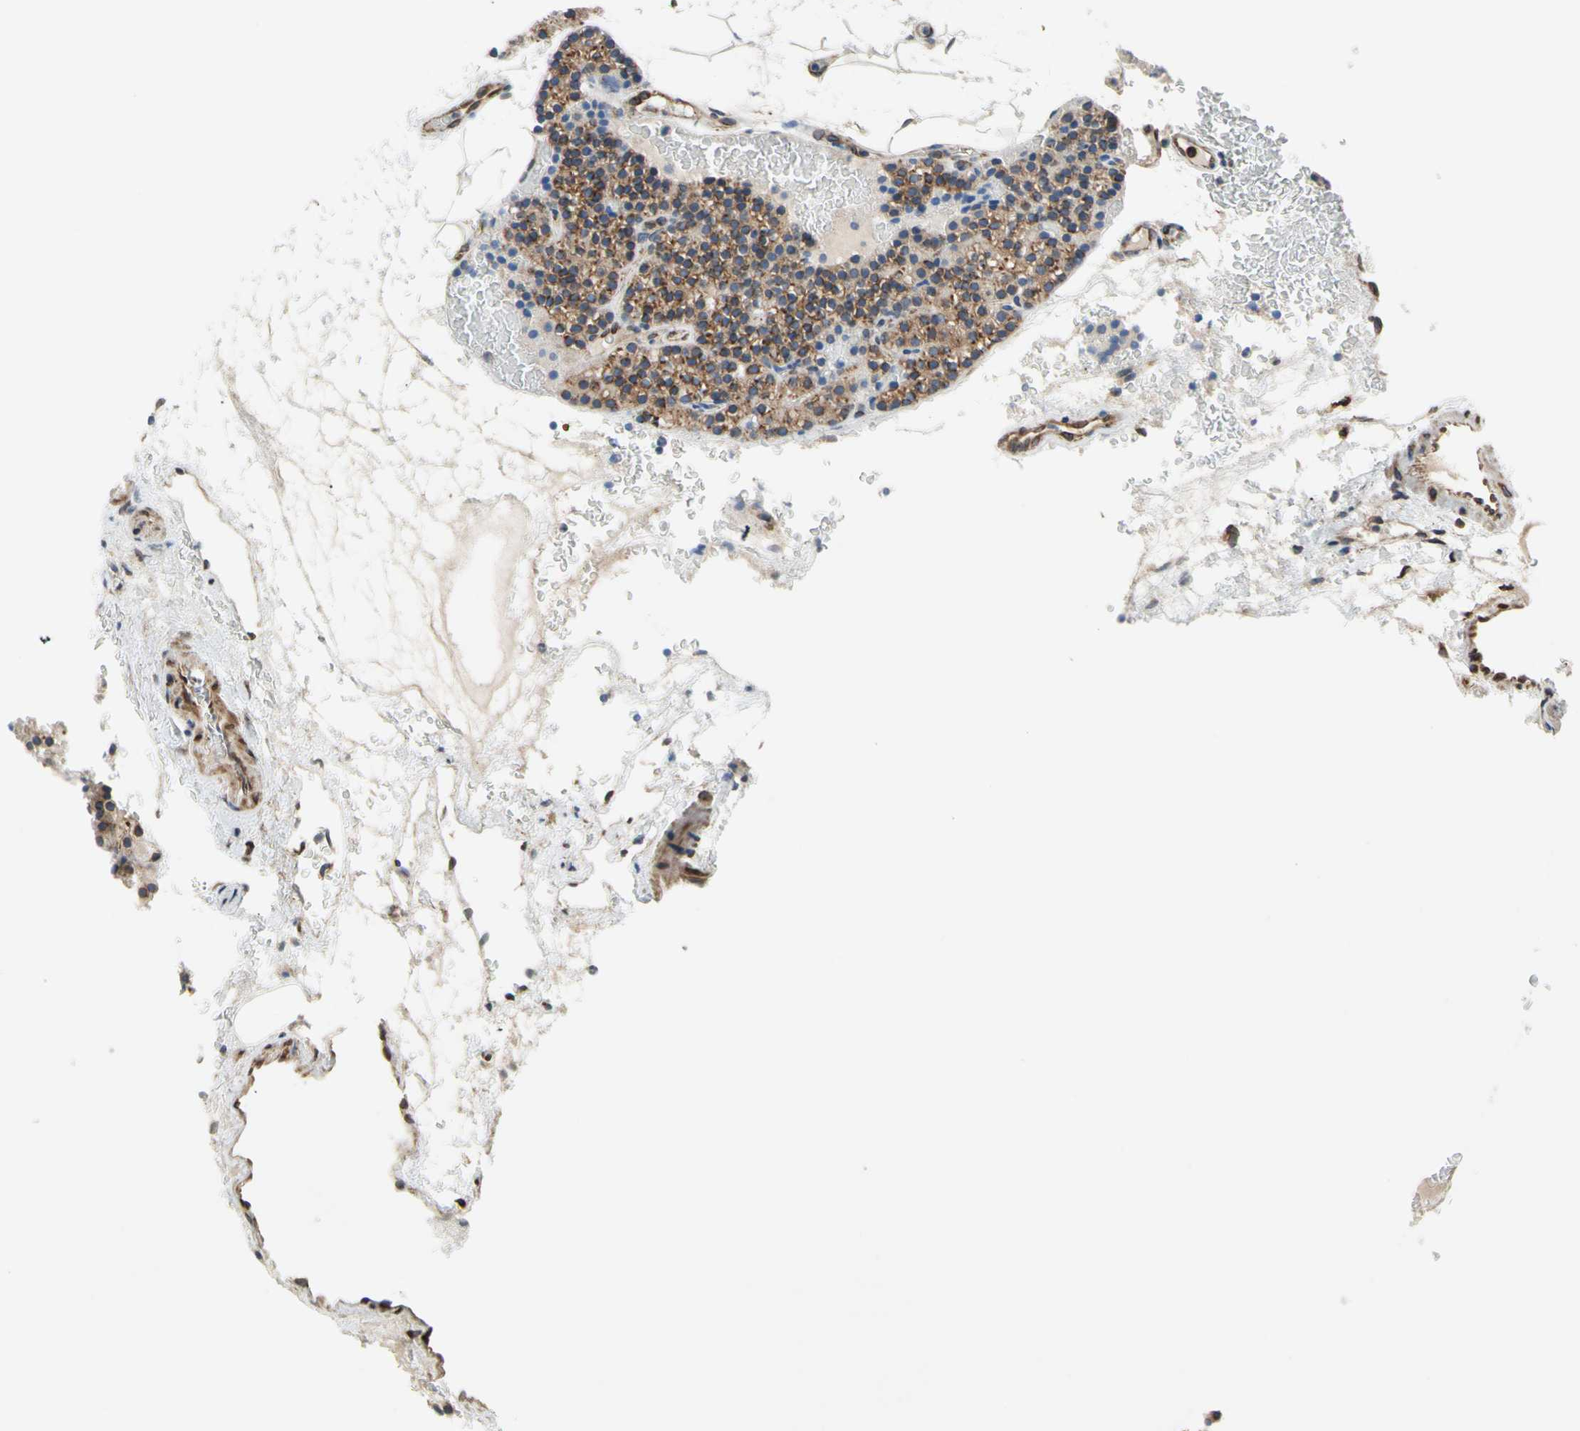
{"staining": {"intensity": "moderate", "quantity": ">75%", "location": "cytoplasmic/membranous"}, "tissue": "parathyroid gland", "cell_type": "Glandular cells", "image_type": "normal", "snomed": [{"axis": "morphology", "description": "Normal tissue, NOS"}, {"axis": "morphology", "description": "Hyperplasia, NOS"}, {"axis": "topography", "description": "Parathyroid gland"}], "caption": "Human parathyroid gland stained for a protein (brown) exhibits moderate cytoplasmic/membranous positive staining in approximately >75% of glandular cells.", "gene": "TRAF2", "patient": {"sex": "male", "age": 44}}